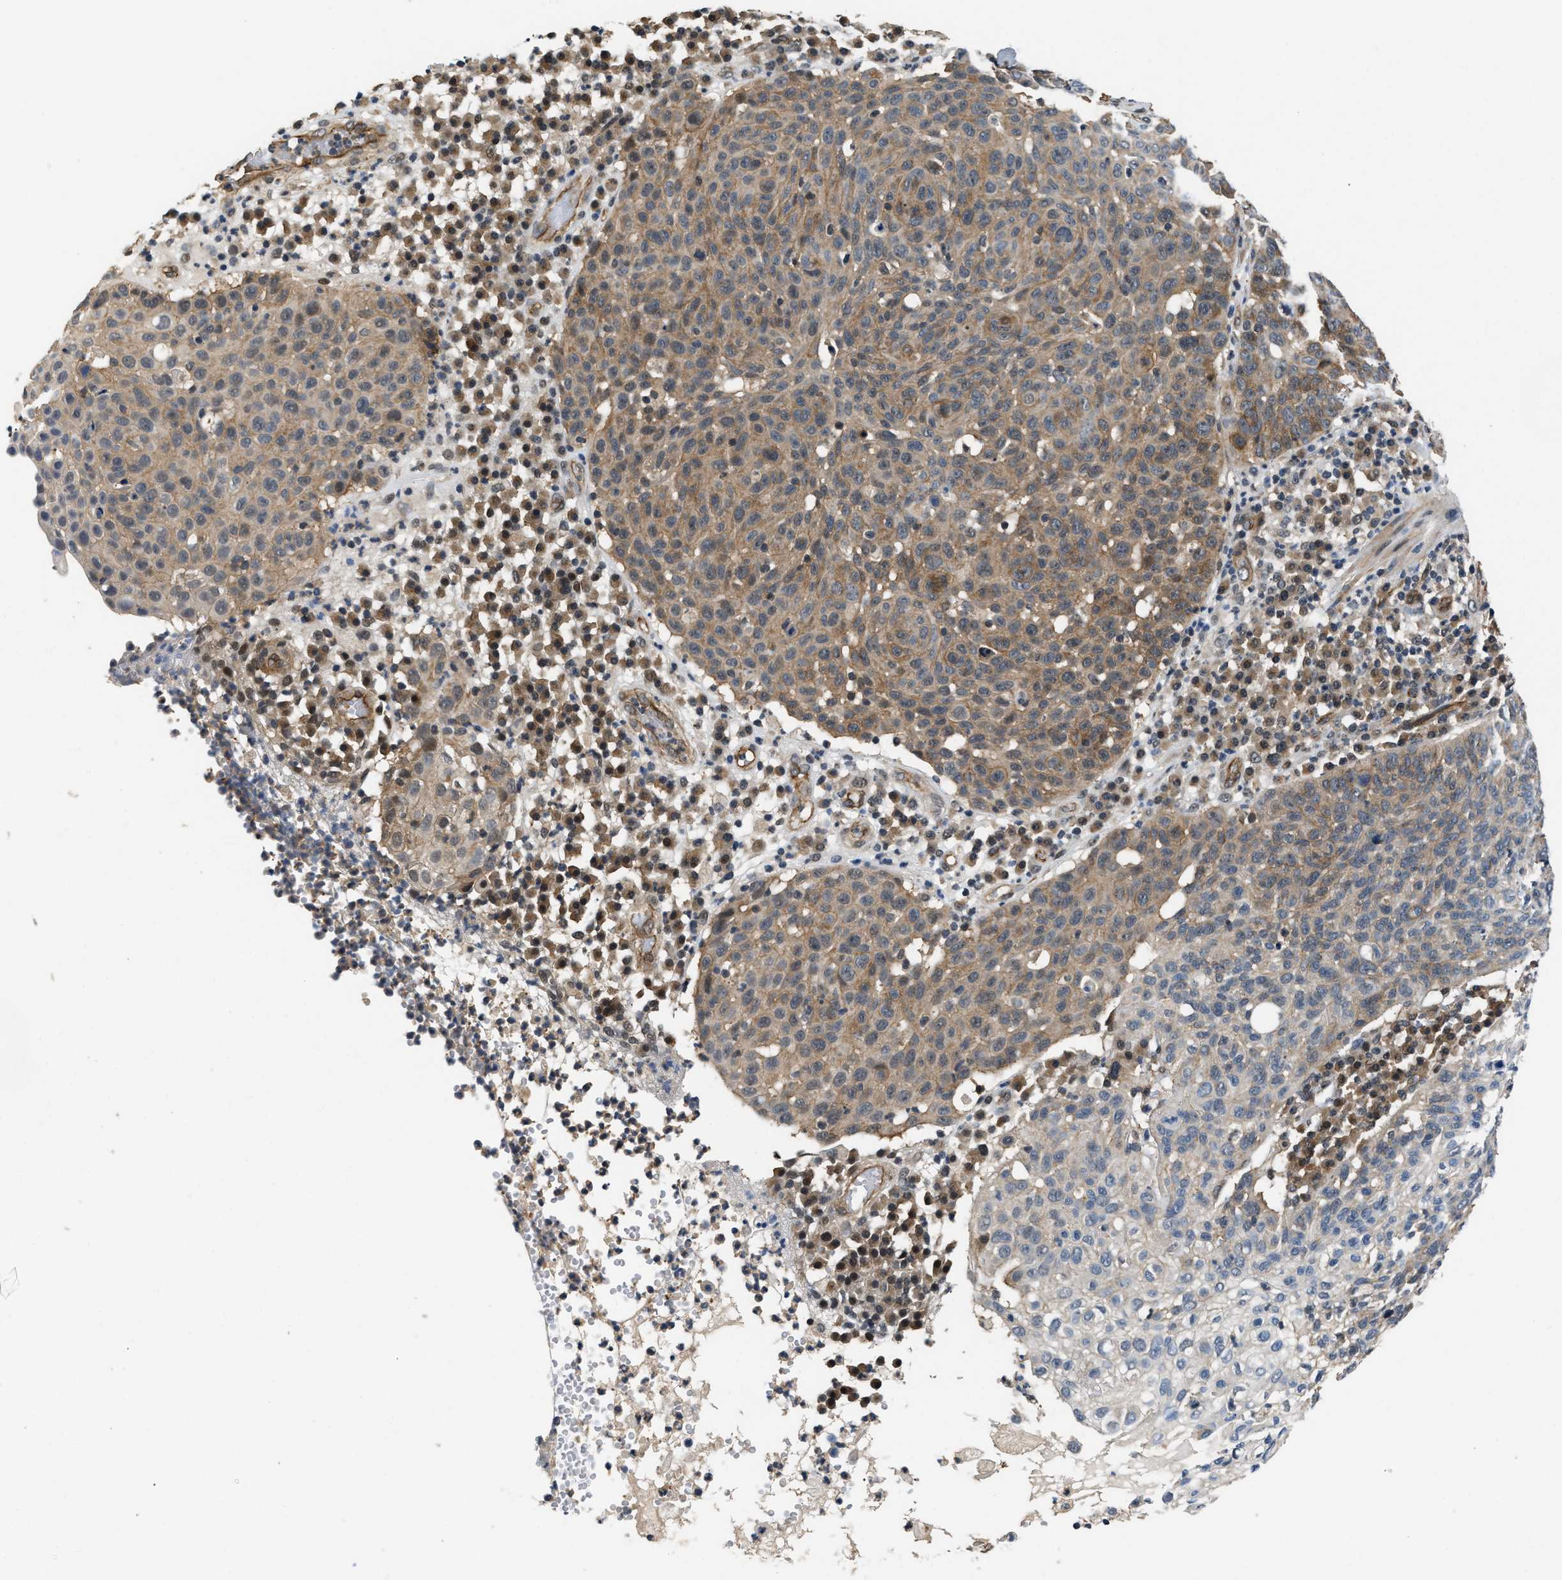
{"staining": {"intensity": "weak", "quantity": "25%-75%", "location": "cytoplasmic/membranous,nuclear"}, "tissue": "skin cancer", "cell_type": "Tumor cells", "image_type": "cancer", "snomed": [{"axis": "morphology", "description": "Squamous cell carcinoma in situ, NOS"}, {"axis": "morphology", "description": "Squamous cell carcinoma, NOS"}, {"axis": "topography", "description": "Skin"}], "caption": "A low amount of weak cytoplasmic/membranous and nuclear expression is seen in about 25%-75% of tumor cells in skin cancer tissue.", "gene": "COPS2", "patient": {"sex": "male", "age": 93}}